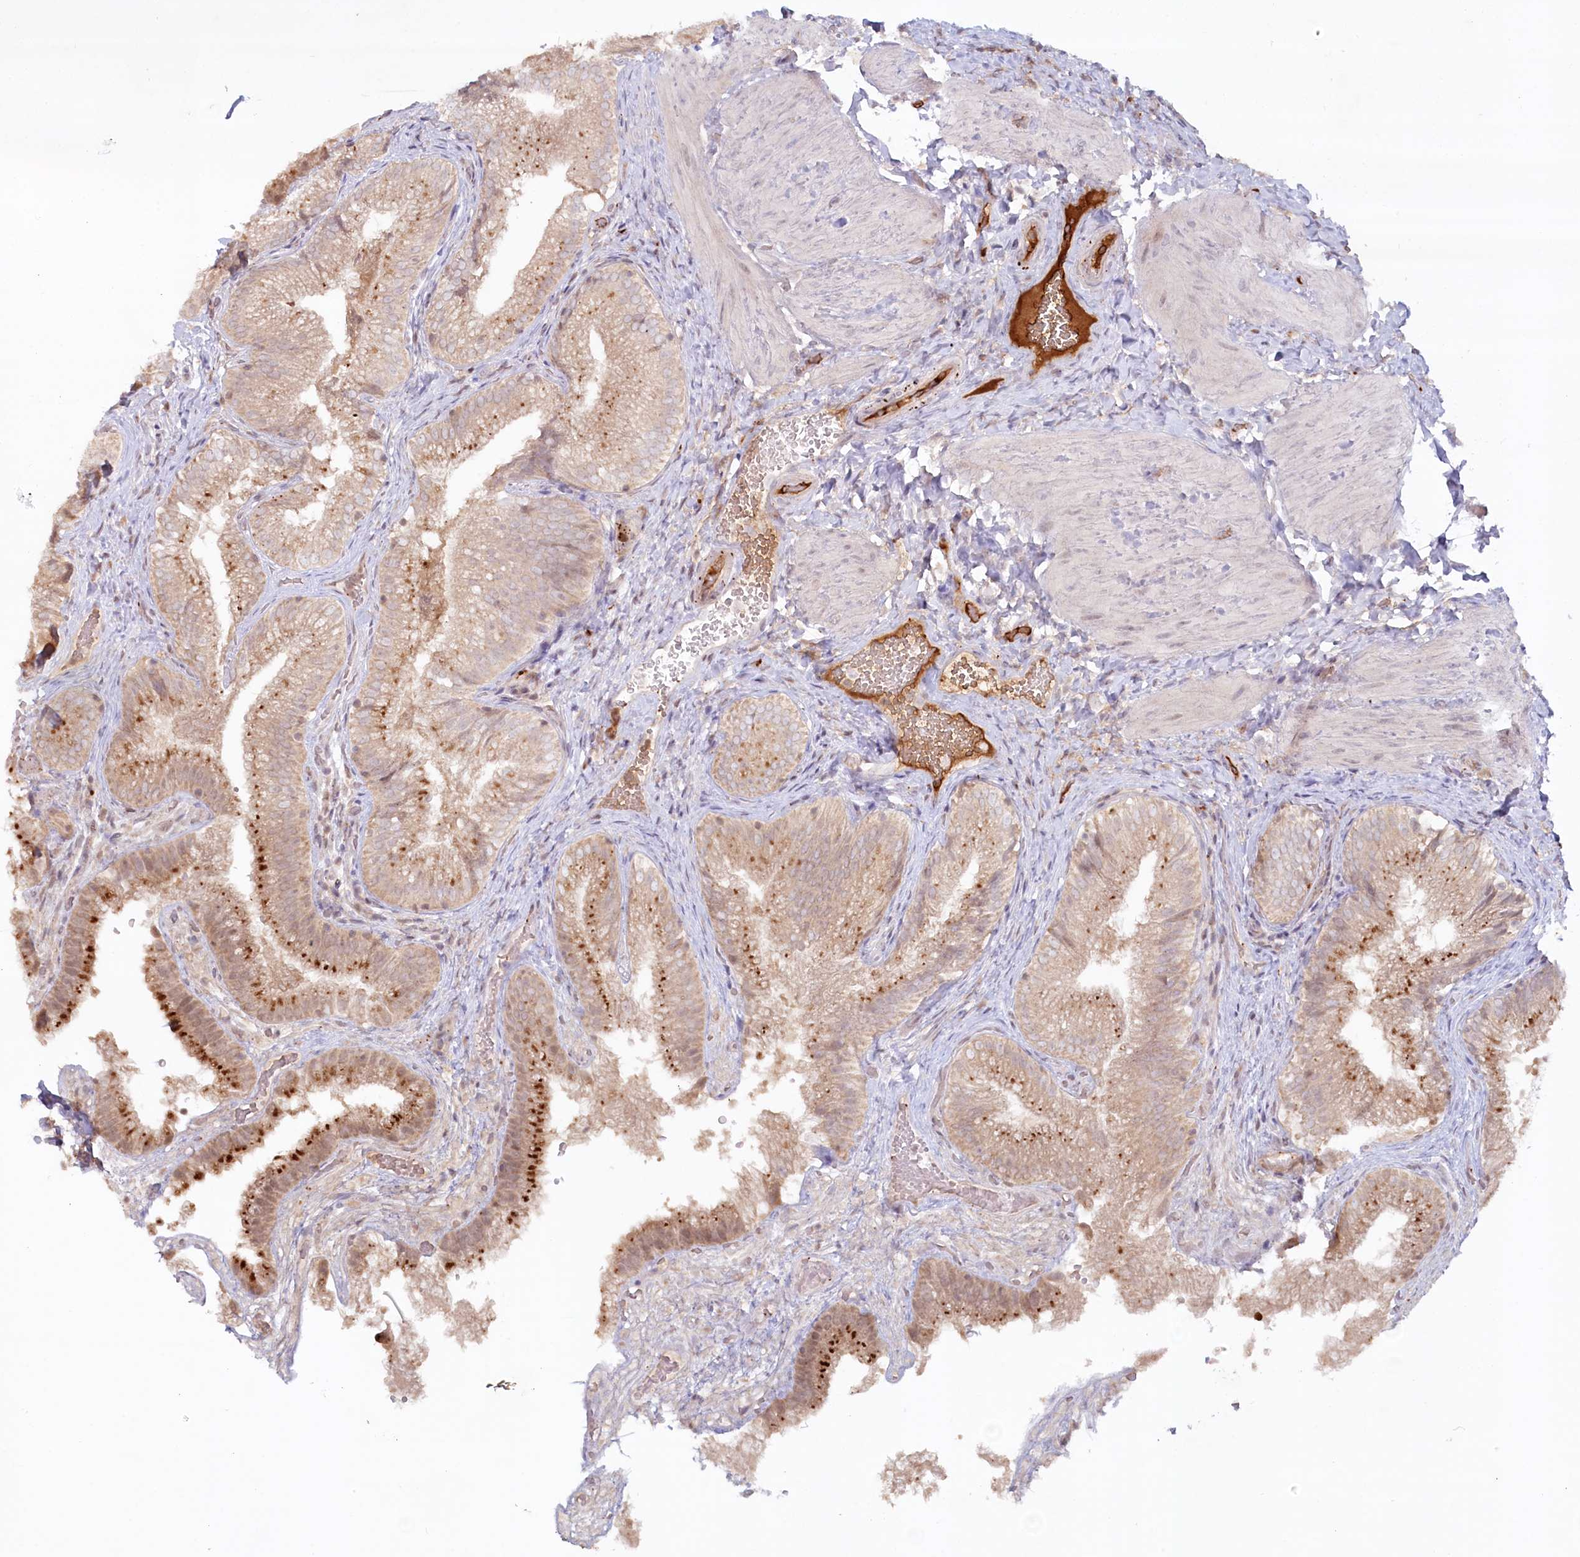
{"staining": {"intensity": "moderate", "quantity": "25%-75%", "location": "cytoplasmic/membranous"}, "tissue": "gallbladder", "cell_type": "Glandular cells", "image_type": "normal", "snomed": [{"axis": "morphology", "description": "Normal tissue, NOS"}, {"axis": "topography", "description": "Gallbladder"}], "caption": "High-magnification brightfield microscopy of unremarkable gallbladder stained with DAB (brown) and counterstained with hematoxylin (blue). glandular cells exhibit moderate cytoplasmic/membranous staining is seen in about25%-75% of cells.", "gene": "PSAPL1", "patient": {"sex": "female", "age": 30}}